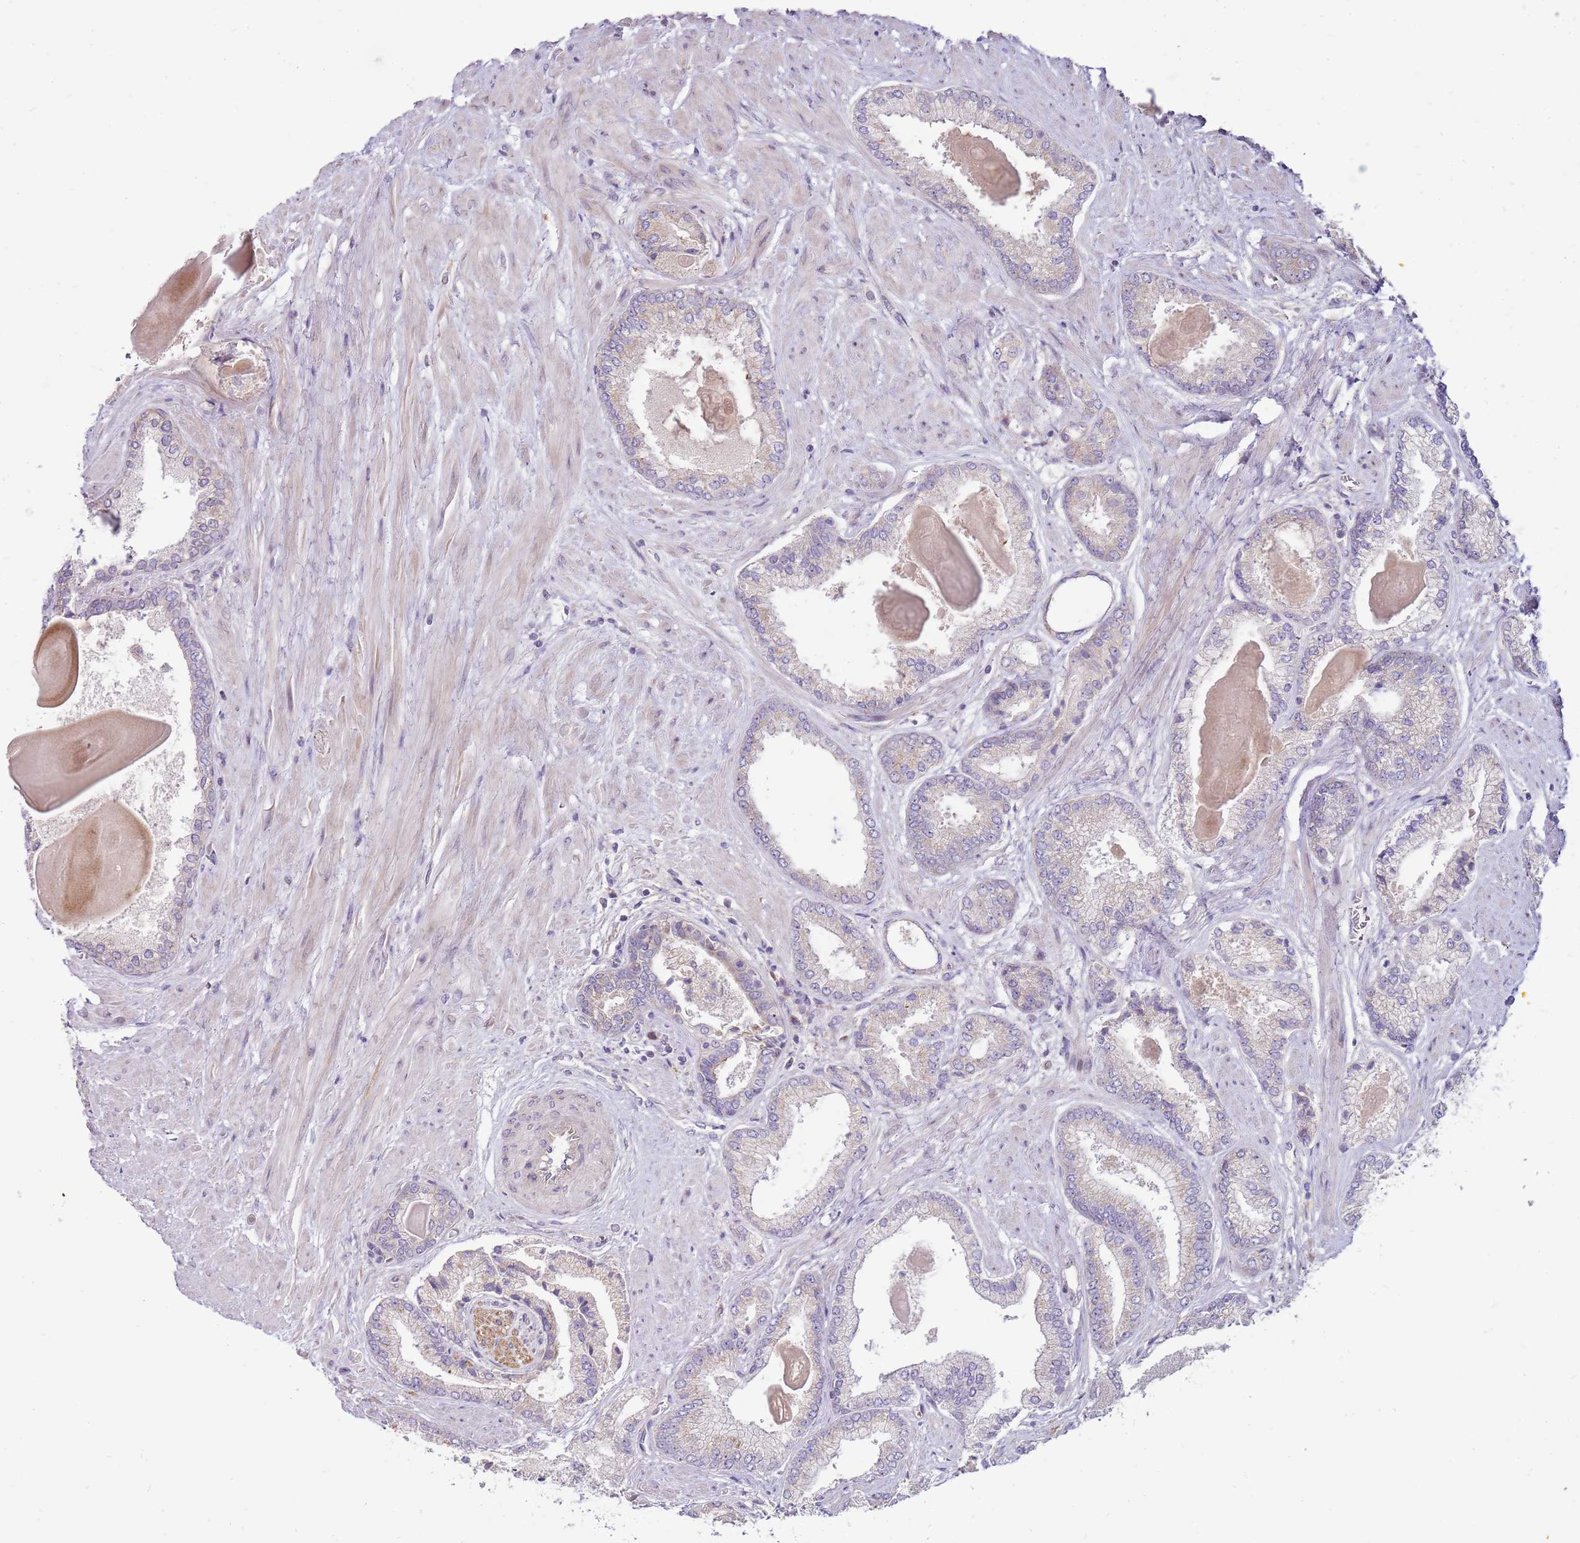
{"staining": {"intensity": "negative", "quantity": "none", "location": "none"}, "tissue": "prostate cancer", "cell_type": "Tumor cells", "image_type": "cancer", "snomed": [{"axis": "morphology", "description": "Adenocarcinoma, High grade"}, {"axis": "topography", "description": "Prostate"}], "caption": "A micrograph of human prostate adenocarcinoma (high-grade) is negative for staining in tumor cells.", "gene": "EMC1", "patient": {"sex": "male", "age": 68}}